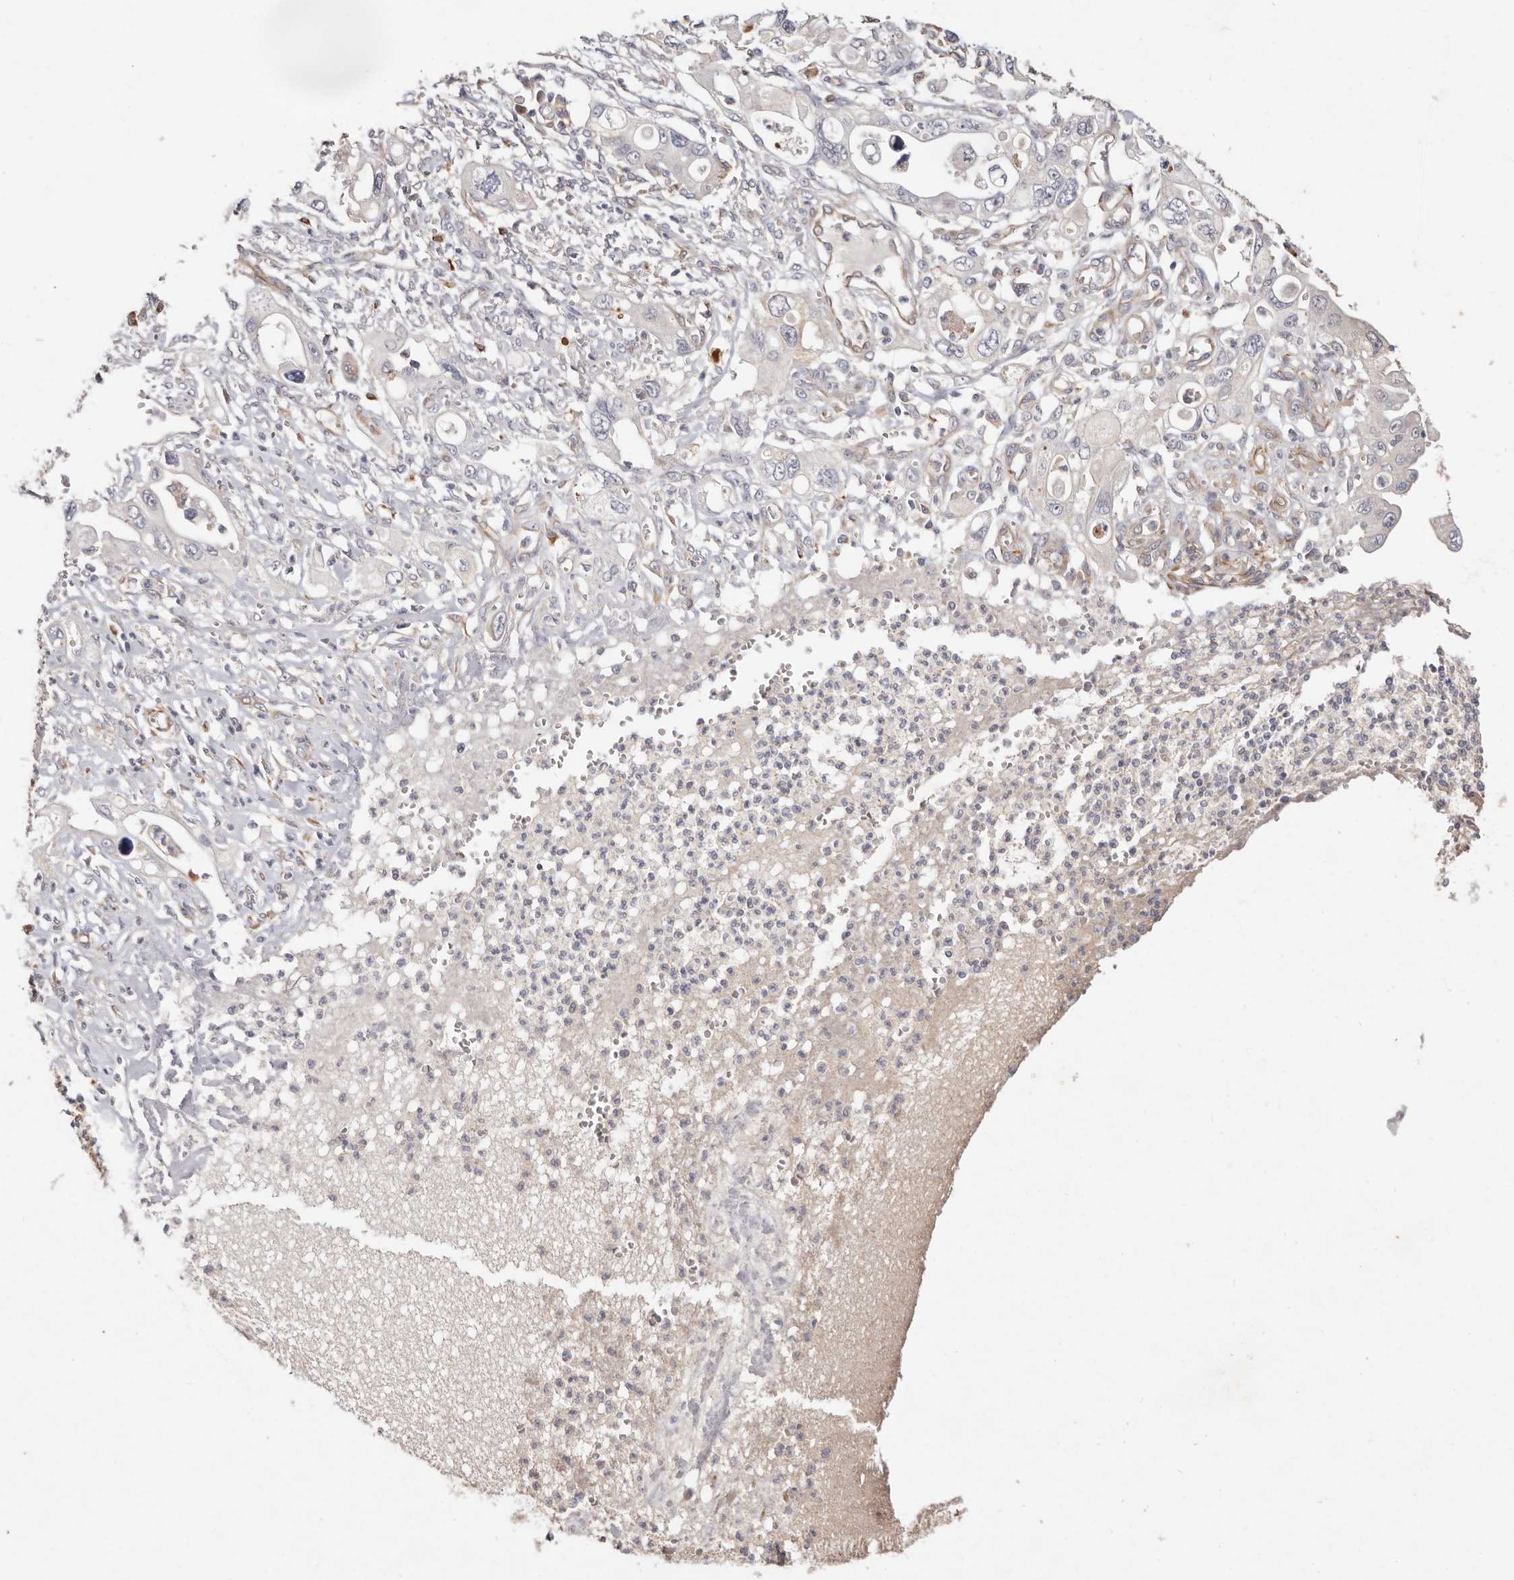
{"staining": {"intensity": "negative", "quantity": "none", "location": "none"}, "tissue": "pancreatic cancer", "cell_type": "Tumor cells", "image_type": "cancer", "snomed": [{"axis": "morphology", "description": "Adenocarcinoma, NOS"}, {"axis": "topography", "description": "Pancreas"}], "caption": "An image of pancreatic adenocarcinoma stained for a protein displays no brown staining in tumor cells.", "gene": "THBS3", "patient": {"sex": "male", "age": 68}}